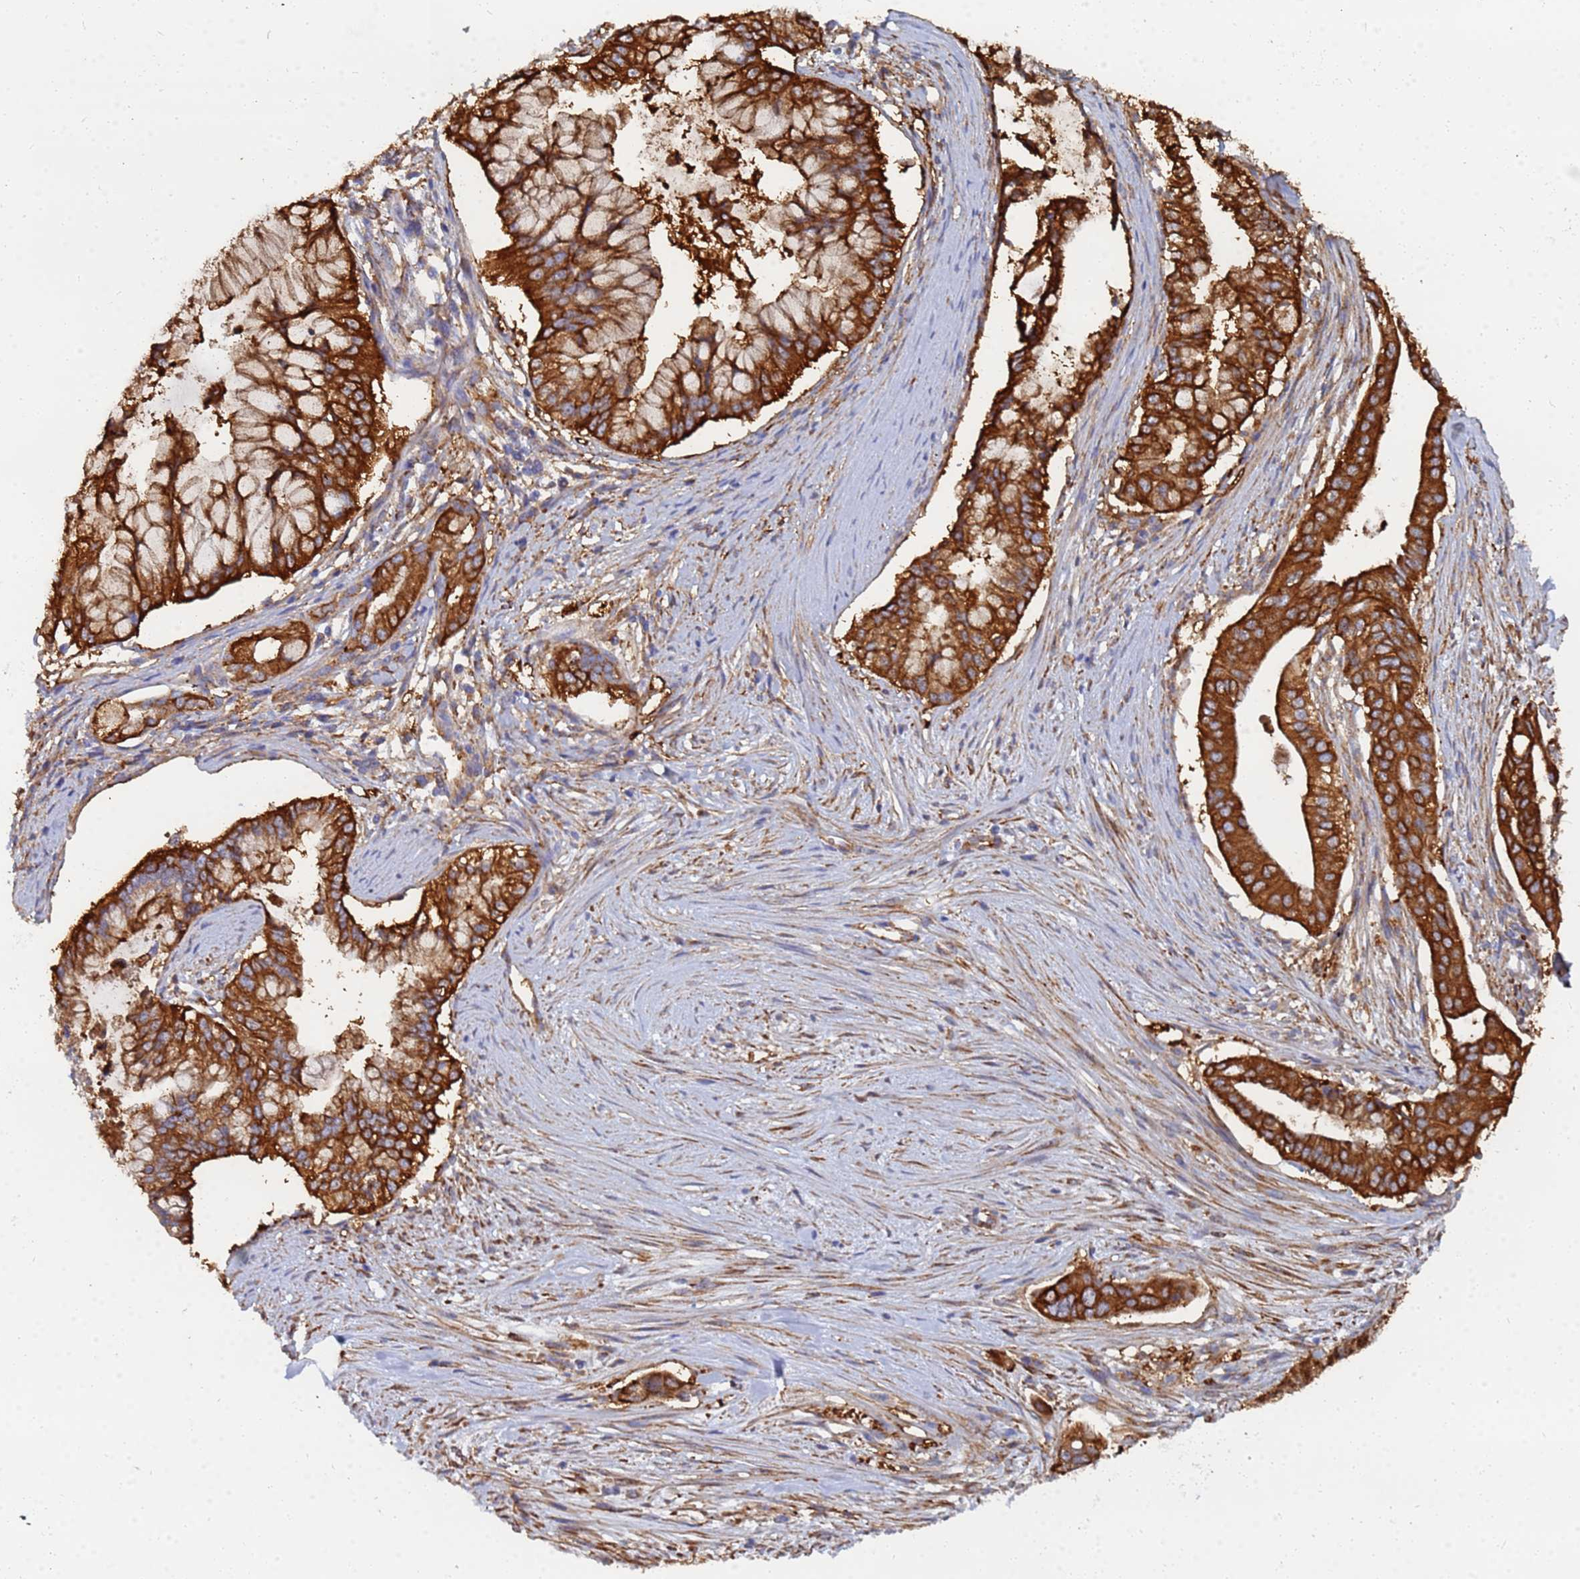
{"staining": {"intensity": "strong", "quantity": ">75%", "location": "cytoplasmic/membranous"}, "tissue": "pancreatic cancer", "cell_type": "Tumor cells", "image_type": "cancer", "snomed": [{"axis": "morphology", "description": "Adenocarcinoma, NOS"}, {"axis": "topography", "description": "Pancreas"}], "caption": "Brown immunohistochemical staining in adenocarcinoma (pancreatic) reveals strong cytoplasmic/membranous staining in approximately >75% of tumor cells. The staining was performed using DAB, with brown indicating positive protein expression. Nuclei are stained blue with hematoxylin.", "gene": "GPR42", "patient": {"sex": "male", "age": 46}}